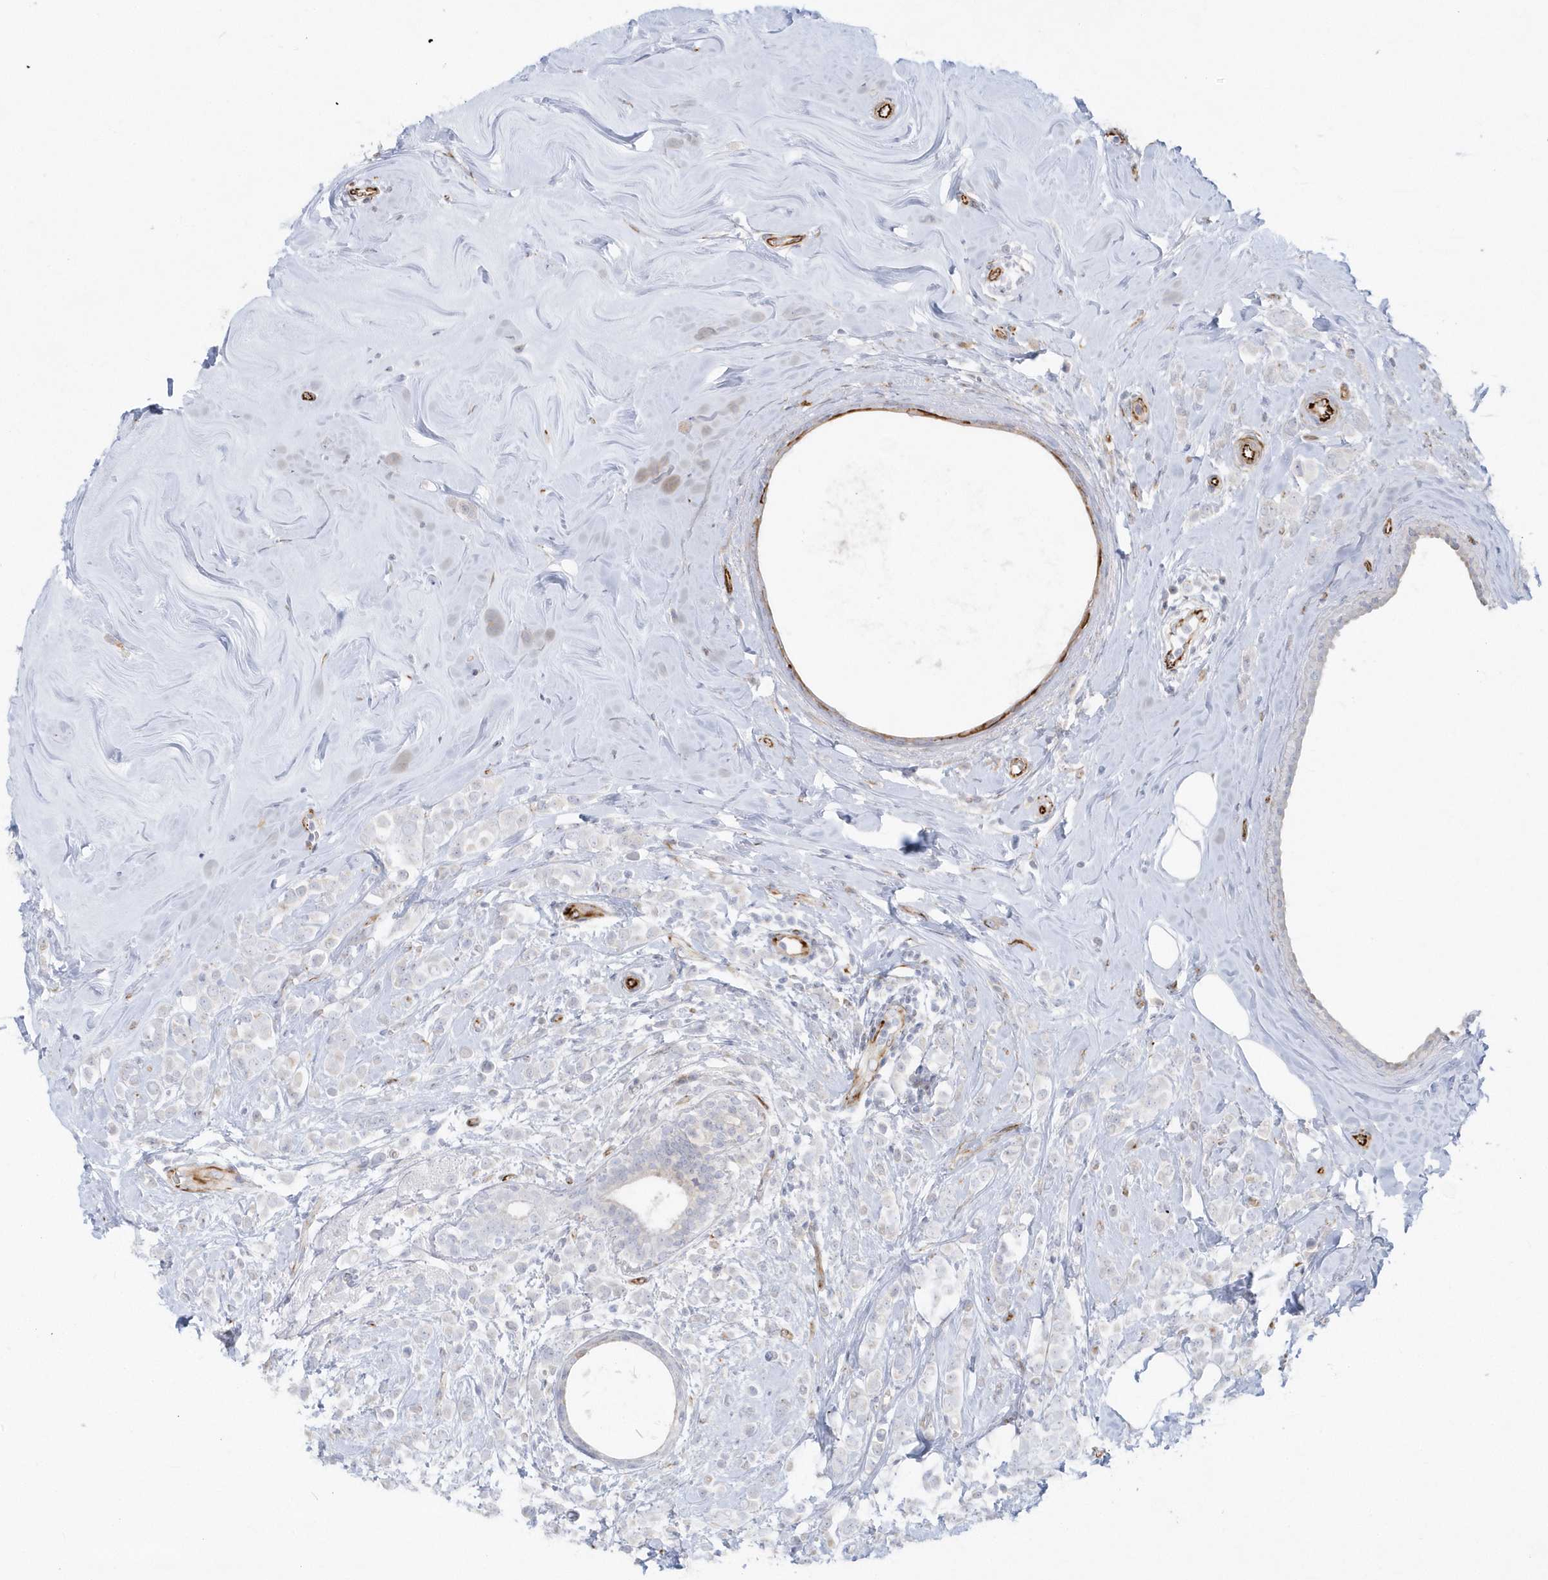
{"staining": {"intensity": "negative", "quantity": "none", "location": "none"}, "tissue": "breast cancer", "cell_type": "Tumor cells", "image_type": "cancer", "snomed": [{"axis": "morphology", "description": "Lobular carcinoma"}, {"axis": "topography", "description": "Breast"}], "caption": "Tumor cells show no significant expression in breast cancer (lobular carcinoma).", "gene": "PPIL6", "patient": {"sex": "female", "age": 47}}